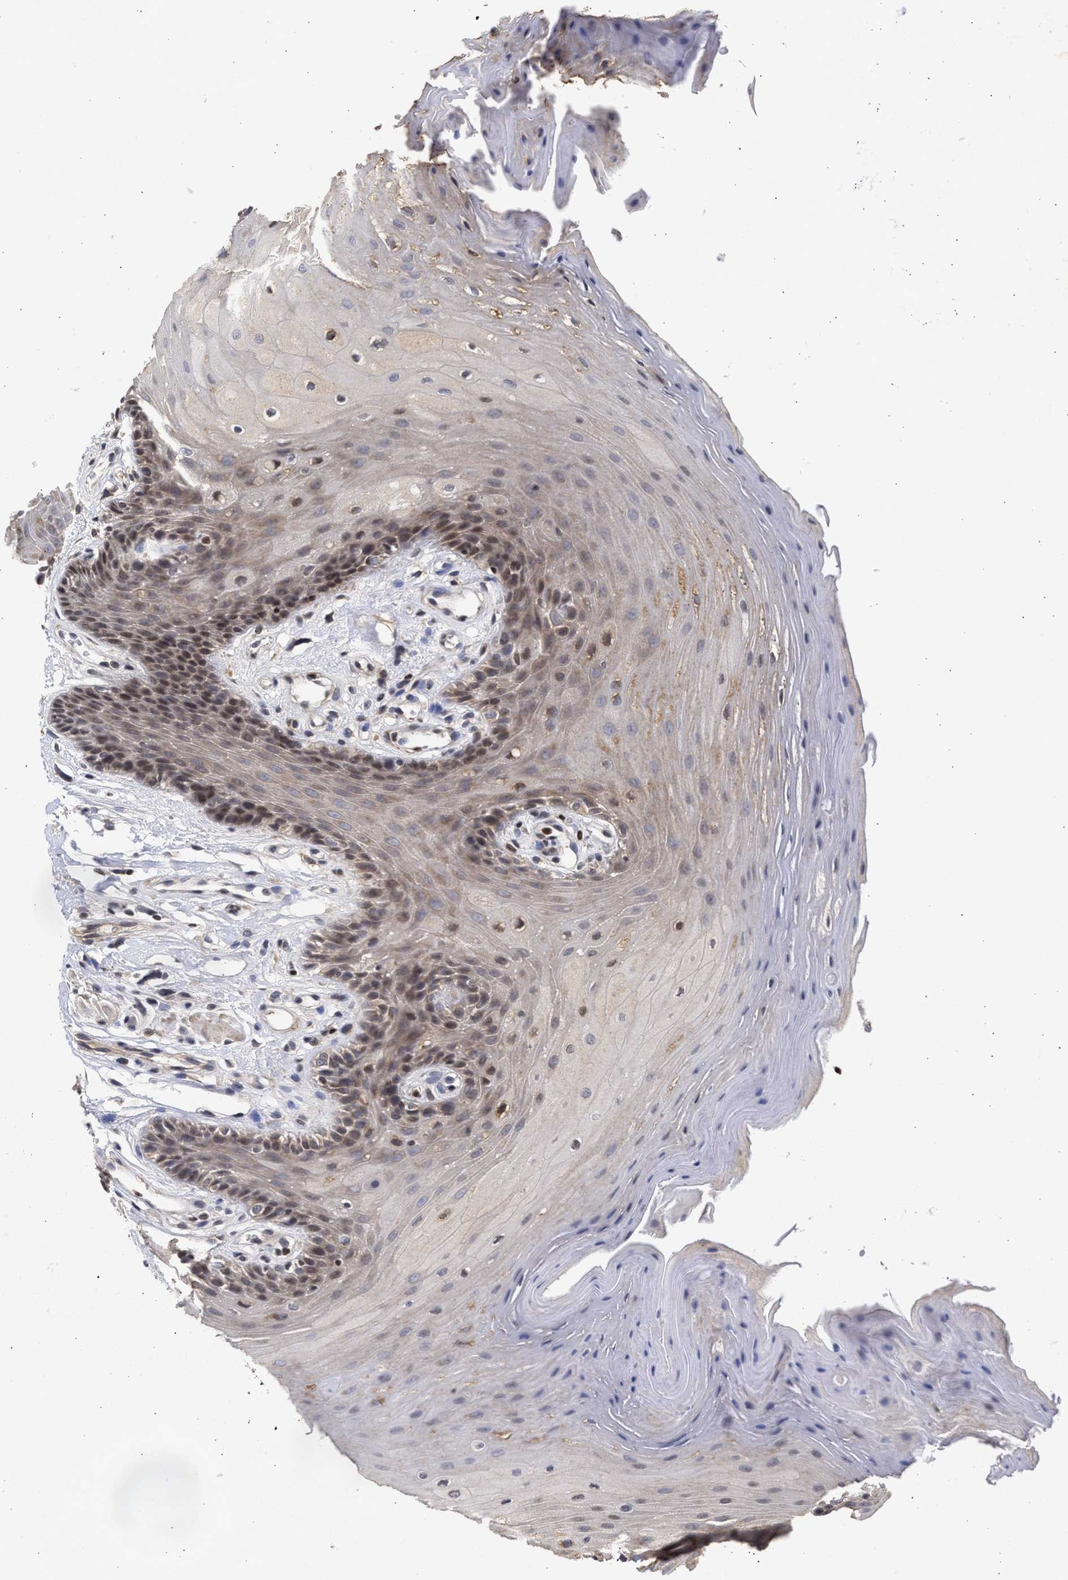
{"staining": {"intensity": "weak", "quantity": "25%-75%", "location": "cytoplasmic/membranous"}, "tissue": "oral mucosa", "cell_type": "Squamous epithelial cells", "image_type": "normal", "snomed": [{"axis": "morphology", "description": "Normal tissue, NOS"}, {"axis": "morphology", "description": "Squamous cell carcinoma, NOS"}, {"axis": "topography", "description": "Oral tissue"}, {"axis": "topography", "description": "Head-Neck"}], "caption": "High-power microscopy captured an IHC micrograph of unremarkable oral mucosa, revealing weak cytoplasmic/membranous expression in about 25%-75% of squamous epithelial cells. (DAB IHC with brightfield microscopy, high magnification).", "gene": "ENSG00000142539", "patient": {"sex": "male", "age": 71}}